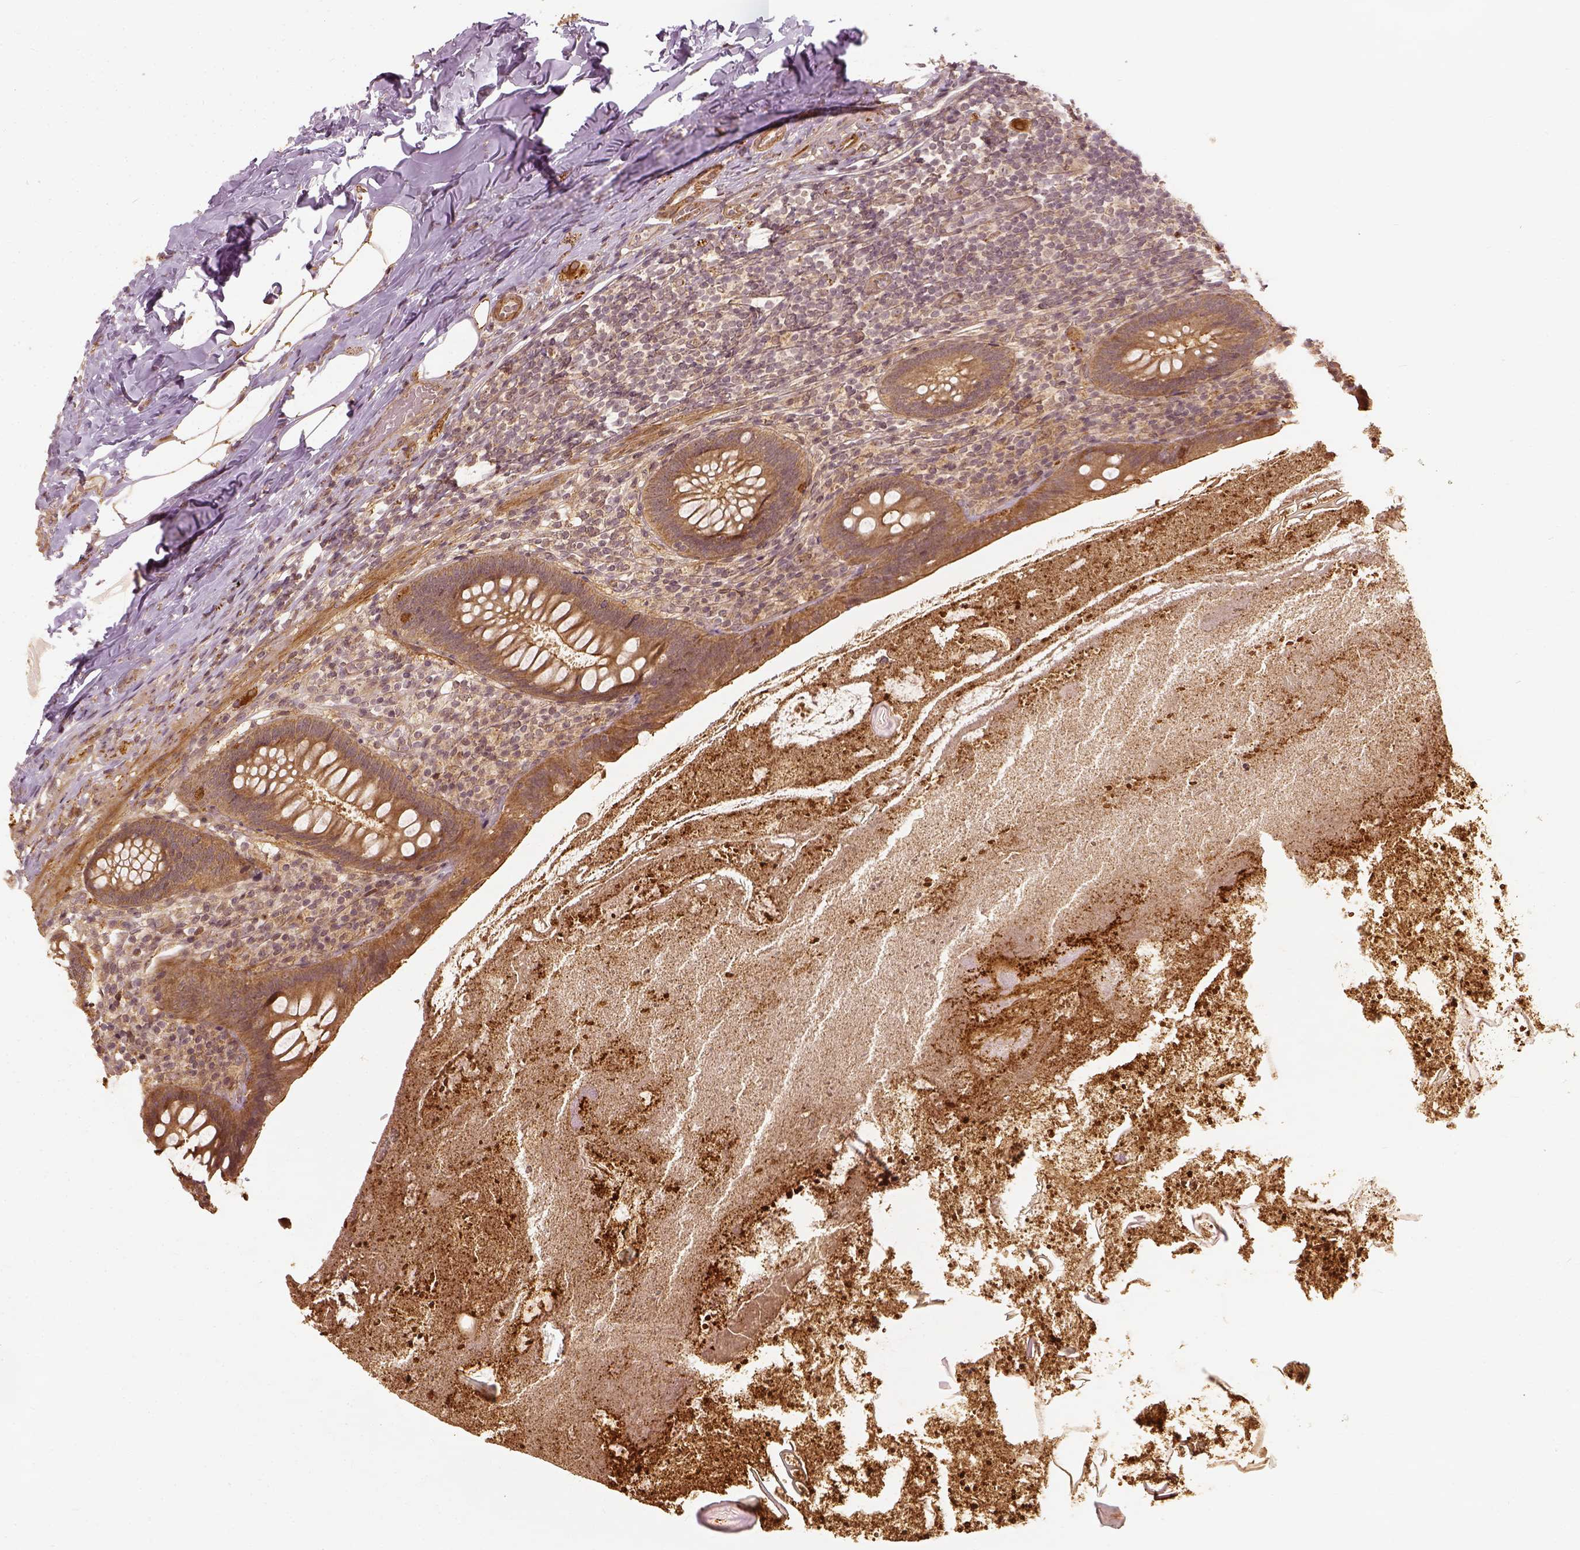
{"staining": {"intensity": "moderate", "quantity": ">75%", "location": "cytoplasmic/membranous"}, "tissue": "appendix", "cell_type": "Glandular cells", "image_type": "normal", "snomed": [{"axis": "morphology", "description": "Normal tissue, NOS"}, {"axis": "topography", "description": "Appendix"}], "caption": "Normal appendix reveals moderate cytoplasmic/membranous expression in approximately >75% of glandular cells (DAB (3,3'-diaminobenzidine) = brown stain, brightfield microscopy at high magnification)..", "gene": "VEGFA", "patient": {"sex": "male", "age": 47}}